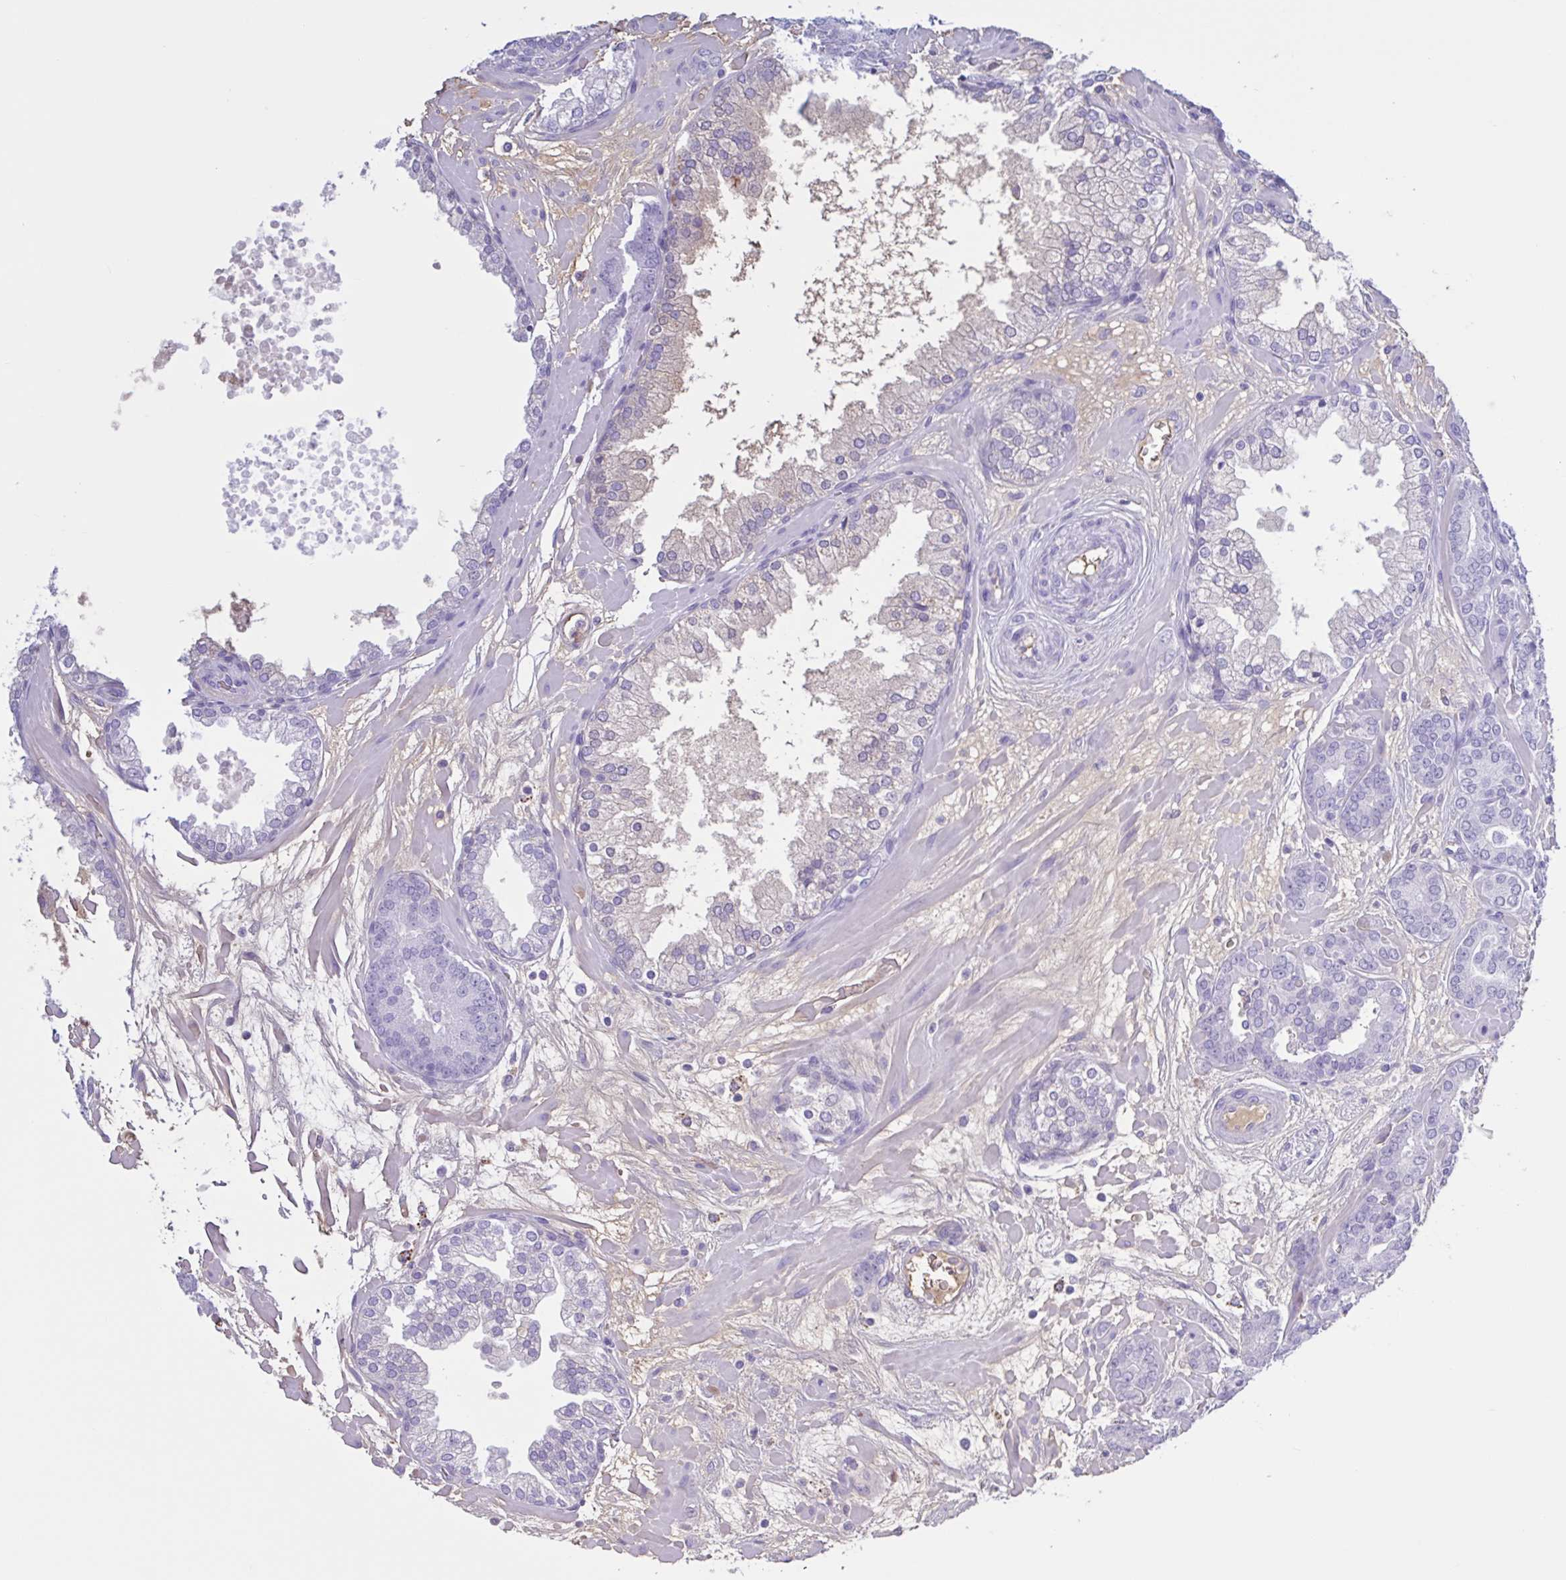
{"staining": {"intensity": "negative", "quantity": "none", "location": "none"}, "tissue": "prostate cancer", "cell_type": "Tumor cells", "image_type": "cancer", "snomed": [{"axis": "morphology", "description": "Adenocarcinoma, High grade"}, {"axis": "topography", "description": "Prostate"}], "caption": "Tumor cells show no significant positivity in high-grade adenocarcinoma (prostate).", "gene": "LARGE2", "patient": {"sex": "male", "age": 66}}